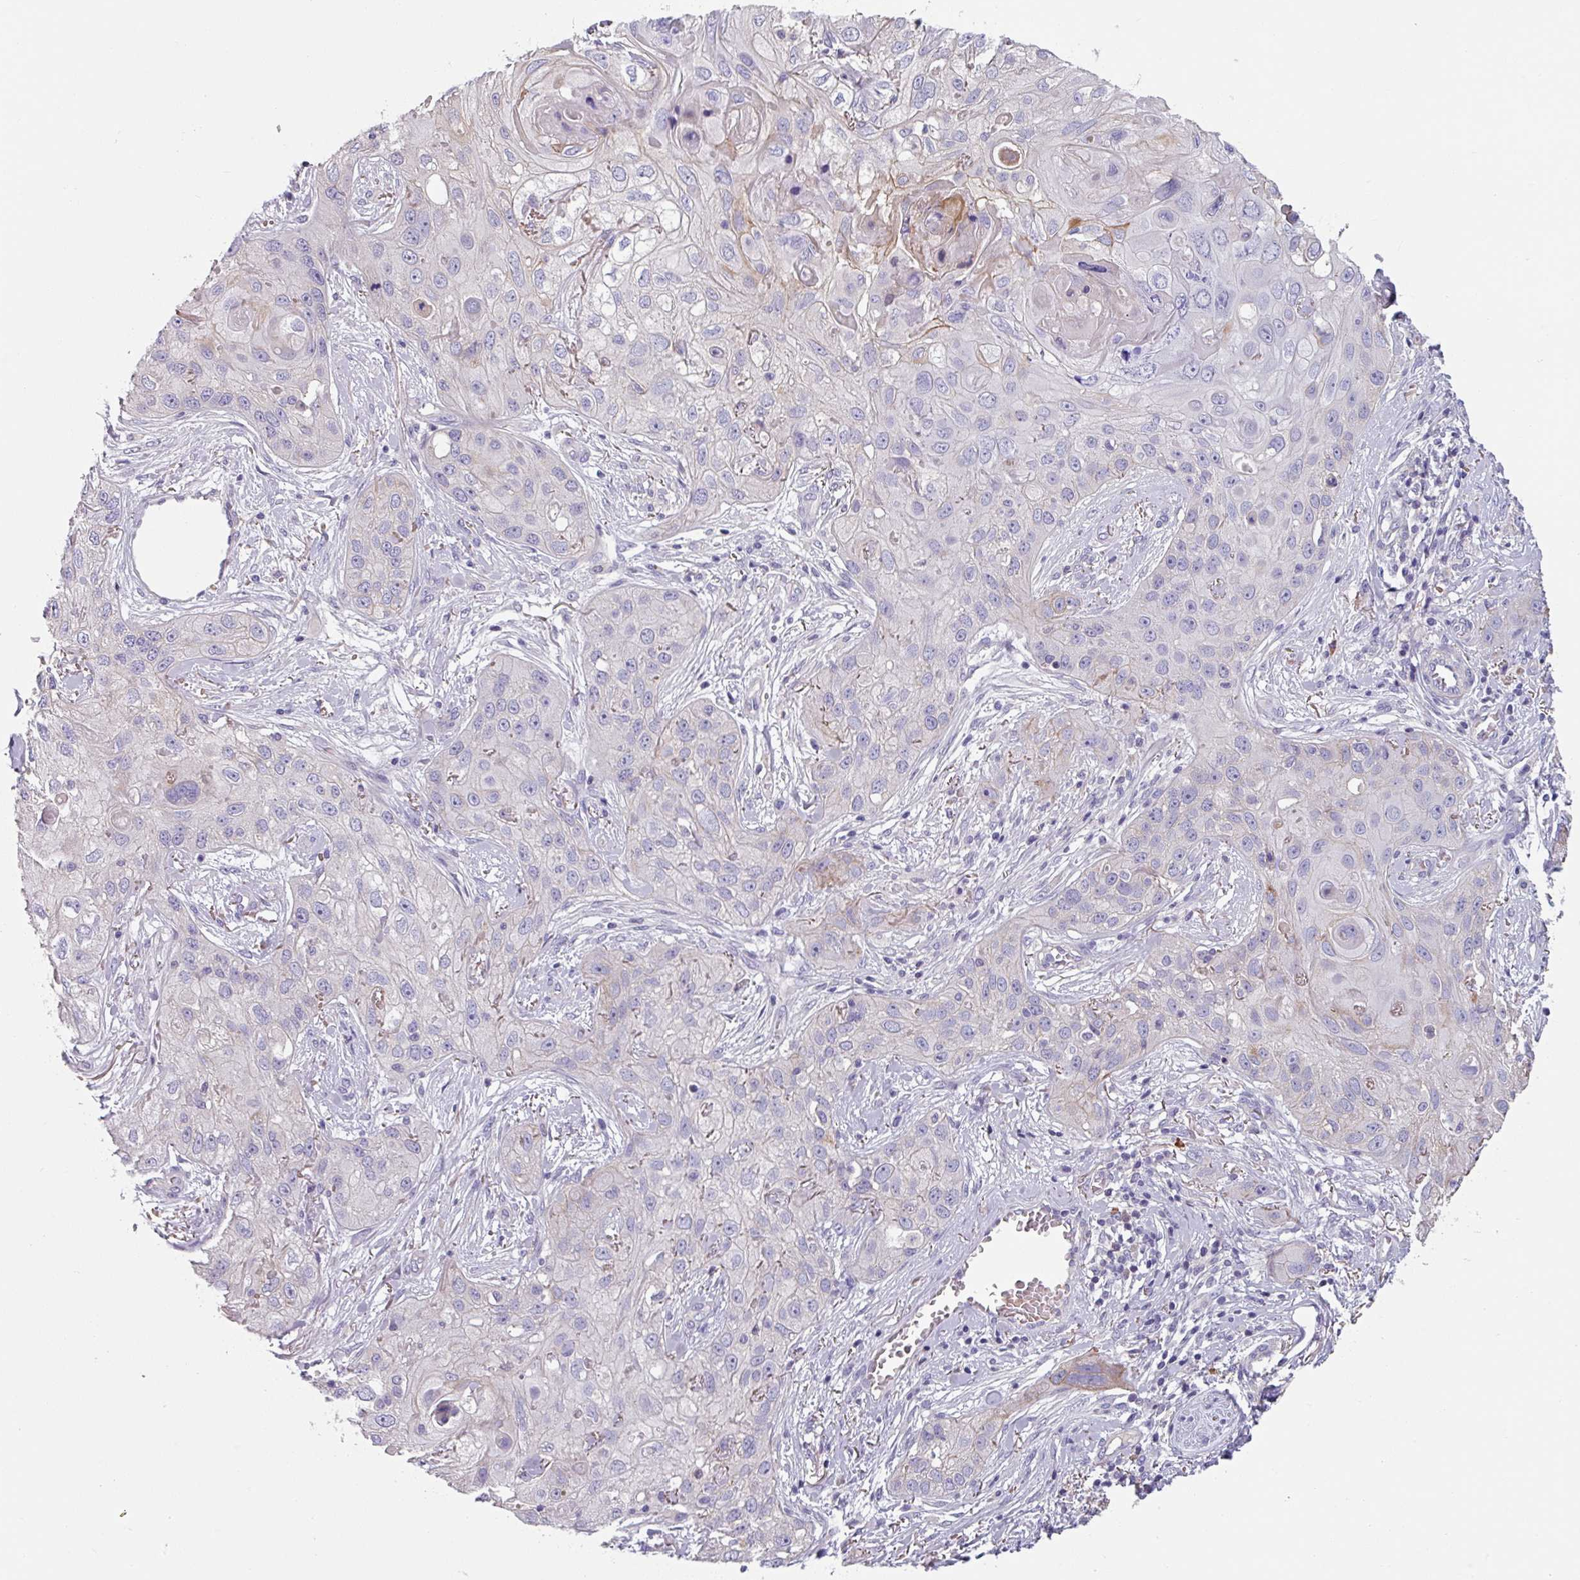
{"staining": {"intensity": "negative", "quantity": "none", "location": "none"}, "tissue": "skin cancer", "cell_type": "Tumor cells", "image_type": "cancer", "snomed": [{"axis": "morphology", "description": "Squamous cell carcinoma, NOS"}, {"axis": "topography", "description": "Skin"}, {"axis": "topography", "description": "Vulva"}], "caption": "Immunohistochemistry histopathology image of skin squamous cell carcinoma stained for a protein (brown), which displays no expression in tumor cells. (DAB immunohistochemistry visualized using brightfield microscopy, high magnification).", "gene": "TMEM132A", "patient": {"sex": "female", "age": 86}}